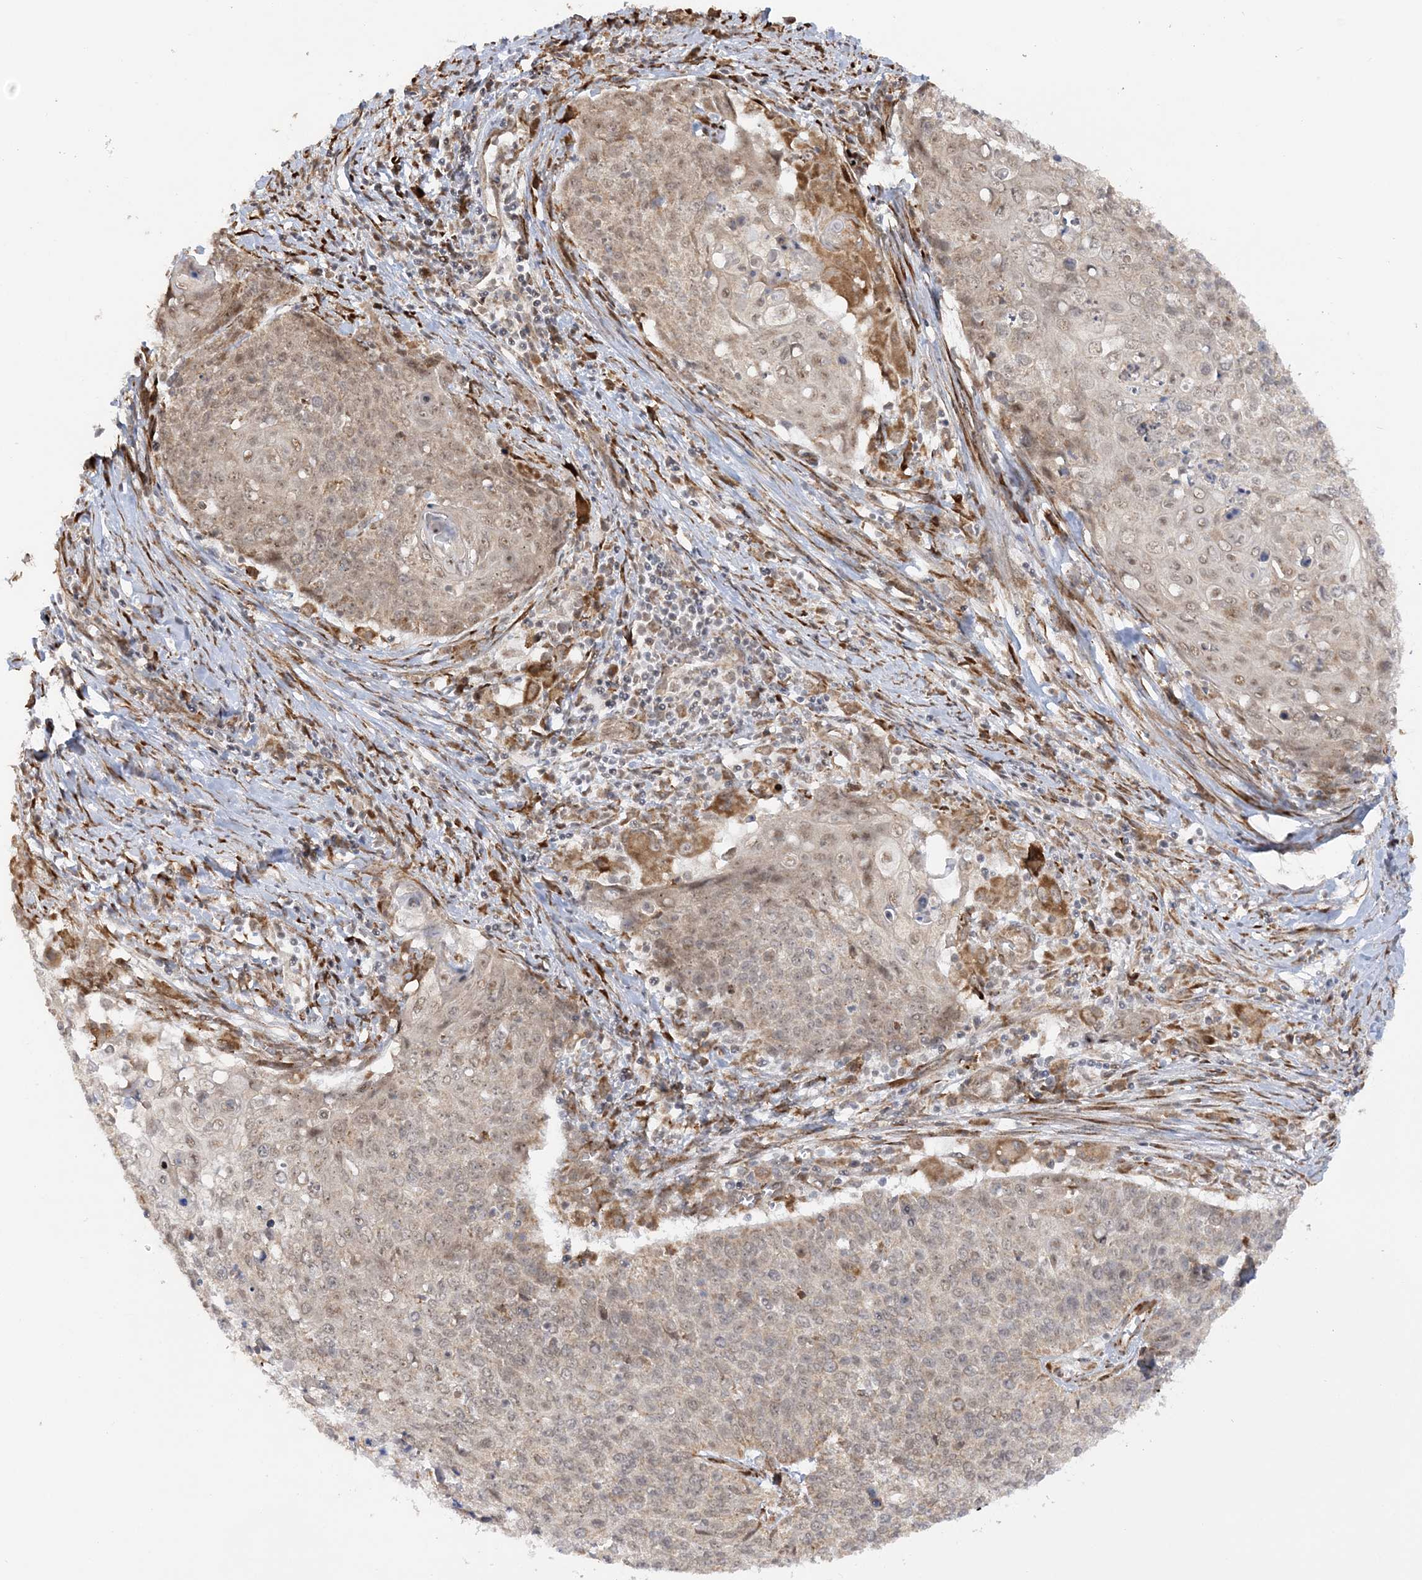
{"staining": {"intensity": "weak", "quantity": ">75%", "location": "cytoplasmic/membranous,nuclear"}, "tissue": "cervical cancer", "cell_type": "Tumor cells", "image_type": "cancer", "snomed": [{"axis": "morphology", "description": "Squamous cell carcinoma, NOS"}, {"axis": "topography", "description": "Cervix"}], "caption": "A brown stain shows weak cytoplasmic/membranous and nuclear staining of a protein in human squamous cell carcinoma (cervical) tumor cells.", "gene": "MRPL47", "patient": {"sex": "female", "age": 39}}